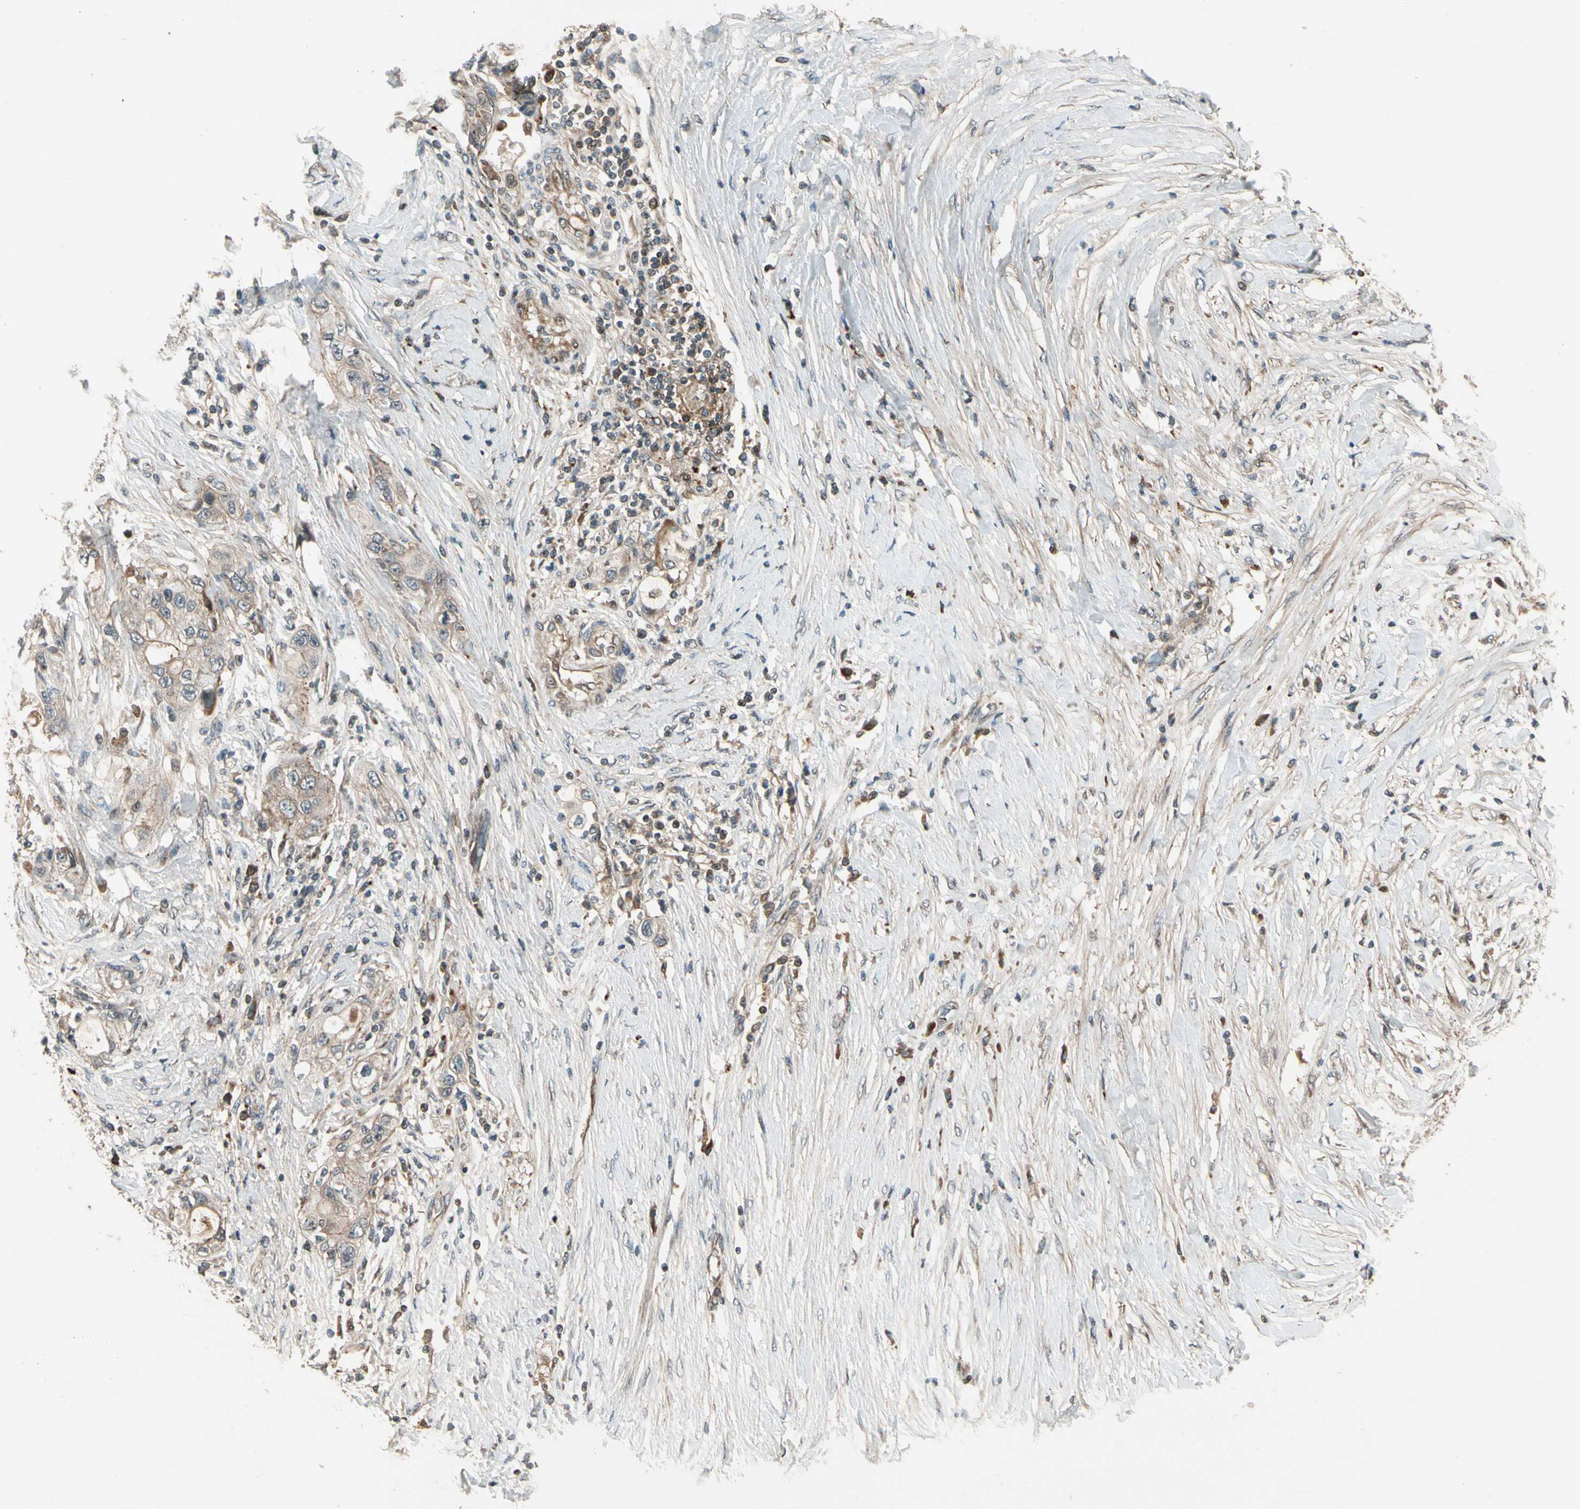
{"staining": {"intensity": "weak", "quantity": ">75%", "location": "cytoplasmic/membranous"}, "tissue": "pancreatic cancer", "cell_type": "Tumor cells", "image_type": "cancer", "snomed": [{"axis": "morphology", "description": "Adenocarcinoma, NOS"}, {"axis": "topography", "description": "Pancreas"}], "caption": "The micrograph demonstrates a brown stain indicating the presence of a protein in the cytoplasmic/membranous of tumor cells in pancreatic adenocarcinoma.", "gene": "ACVR1C", "patient": {"sex": "female", "age": 70}}